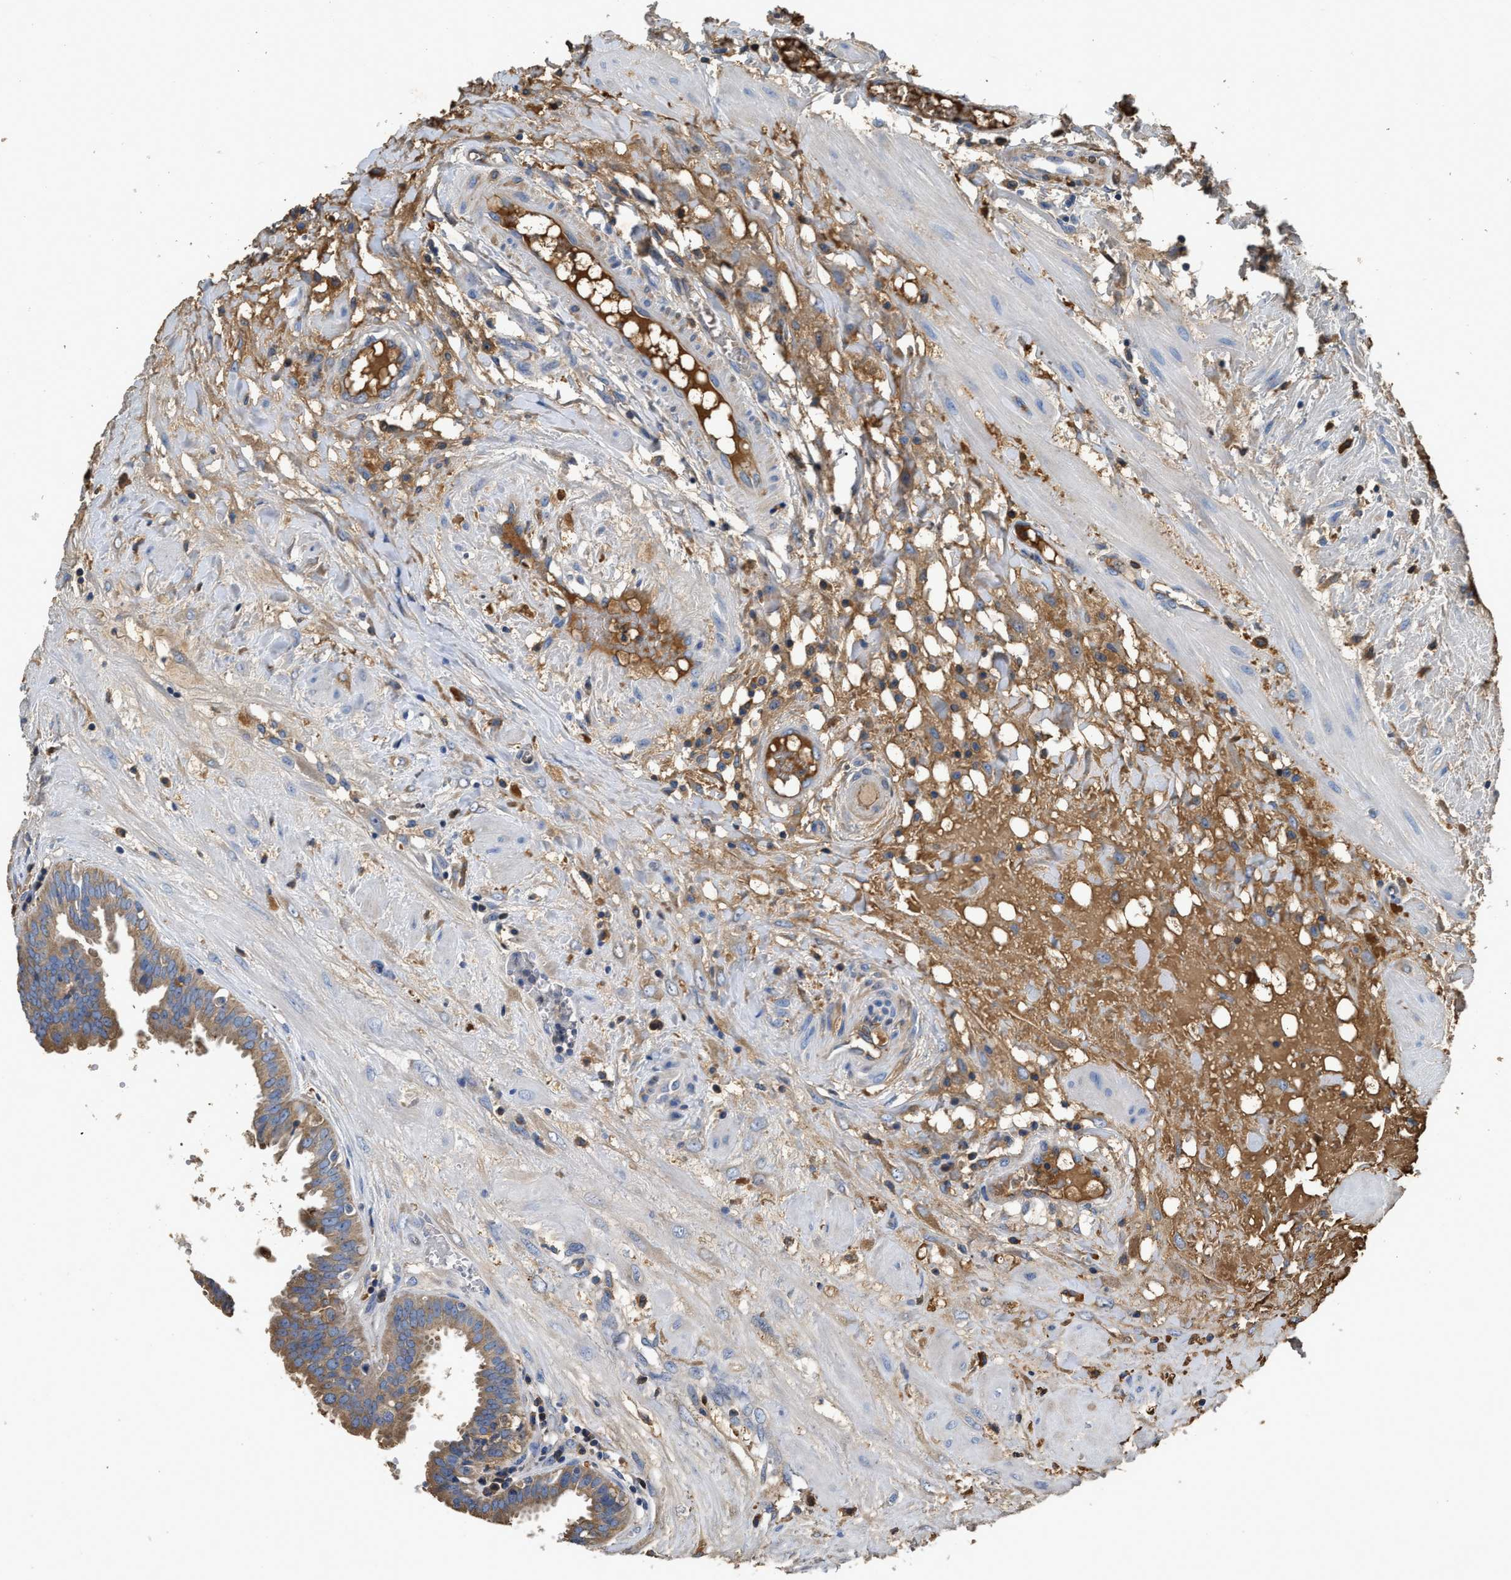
{"staining": {"intensity": "moderate", "quantity": "25%-75%", "location": "cytoplasmic/membranous"}, "tissue": "seminal vesicle", "cell_type": "Glandular cells", "image_type": "normal", "snomed": [{"axis": "morphology", "description": "Normal tissue, NOS"}, {"axis": "morphology", "description": "Adenocarcinoma, High grade"}, {"axis": "topography", "description": "Prostate"}, {"axis": "topography", "description": "Seminal veicle"}], "caption": "IHC of unremarkable human seminal vesicle displays medium levels of moderate cytoplasmic/membranous expression in approximately 25%-75% of glandular cells. The protein is stained brown, and the nuclei are stained in blue (DAB IHC with brightfield microscopy, high magnification).", "gene": "C3", "patient": {"sex": "male", "age": 55}}